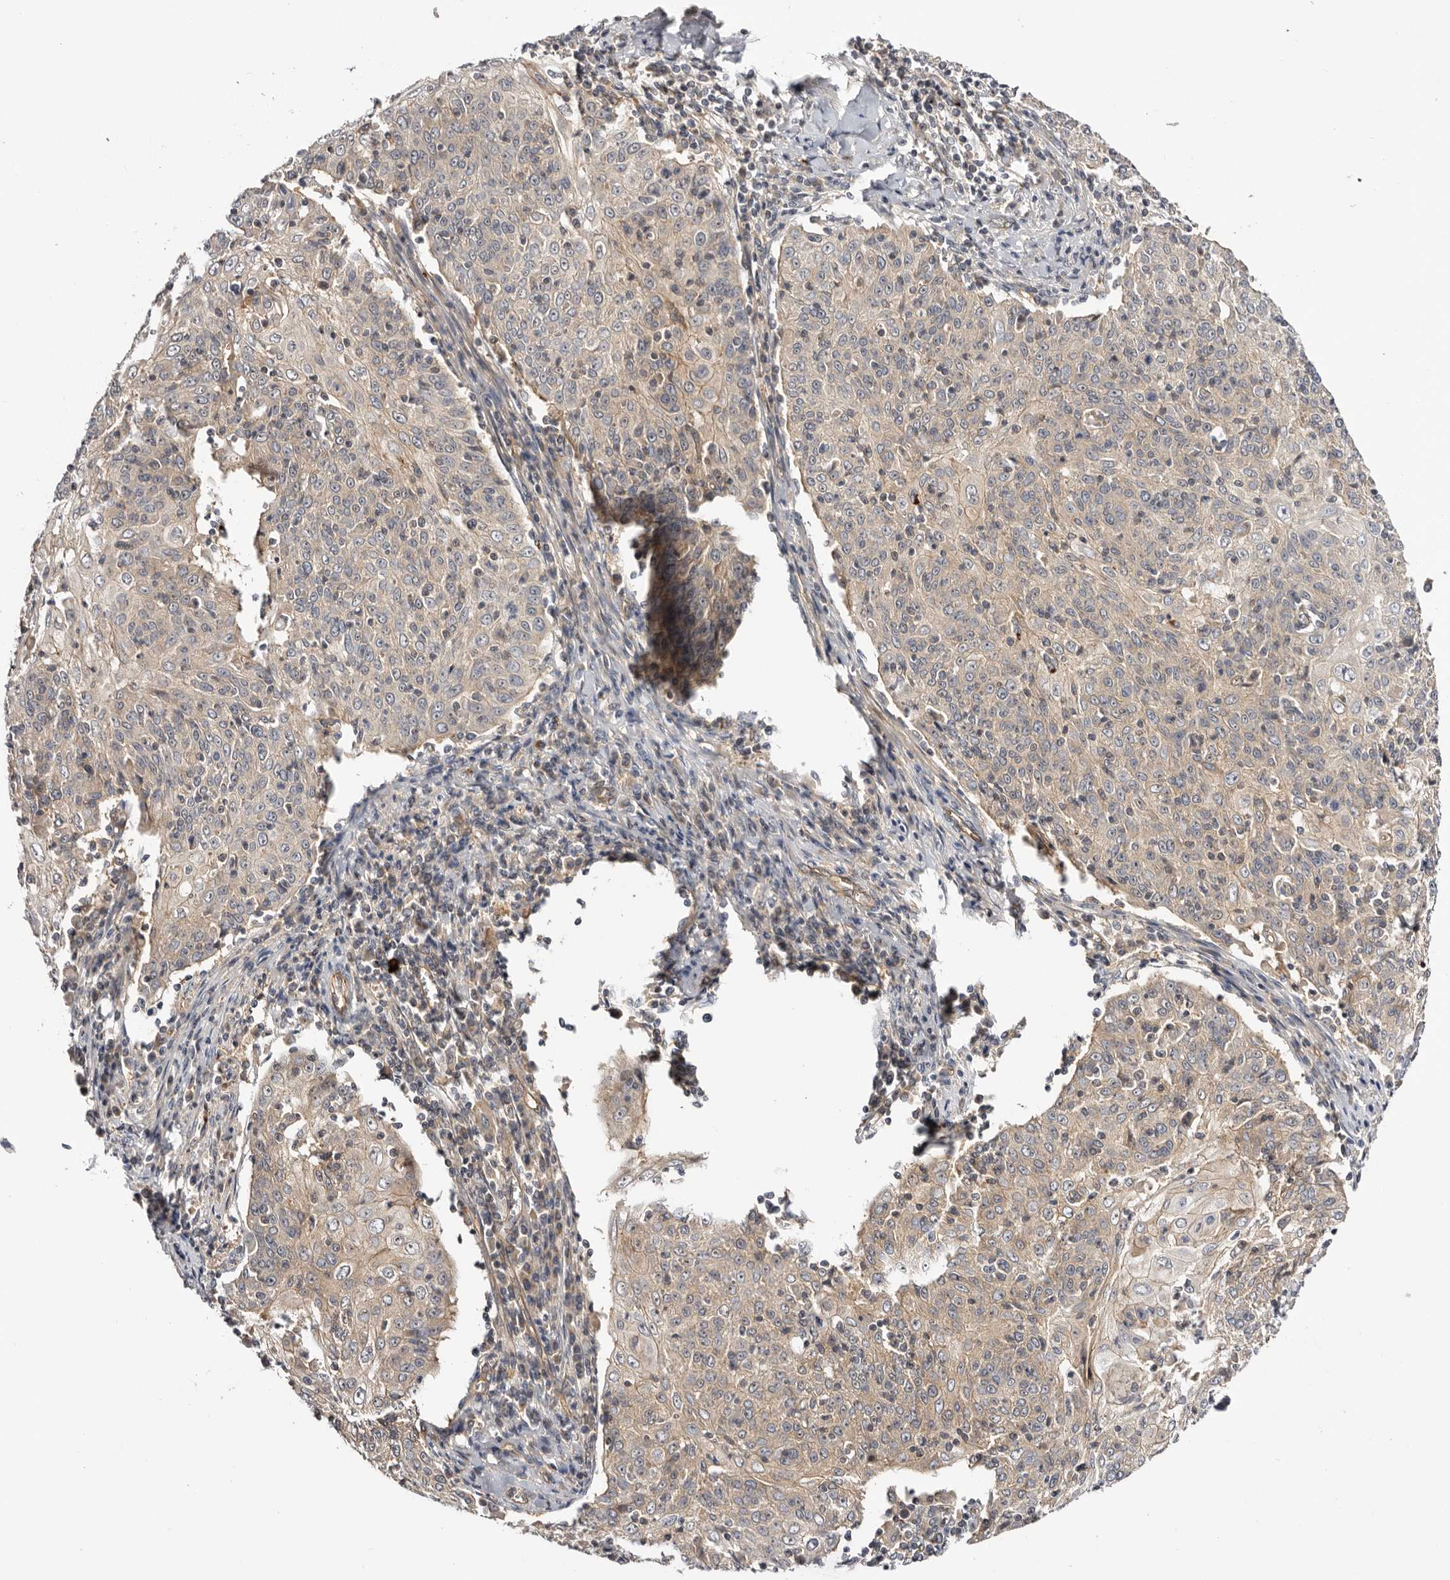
{"staining": {"intensity": "weak", "quantity": "<25%", "location": "cytoplasmic/membranous"}, "tissue": "cervical cancer", "cell_type": "Tumor cells", "image_type": "cancer", "snomed": [{"axis": "morphology", "description": "Squamous cell carcinoma, NOS"}, {"axis": "topography", "description": "Cervix"}], "caption": "Image shows no significant protein expression in tumor cells of cervical cancer.", "gene": "PANK4", "patient": {"sex": "female", "age": 48}}